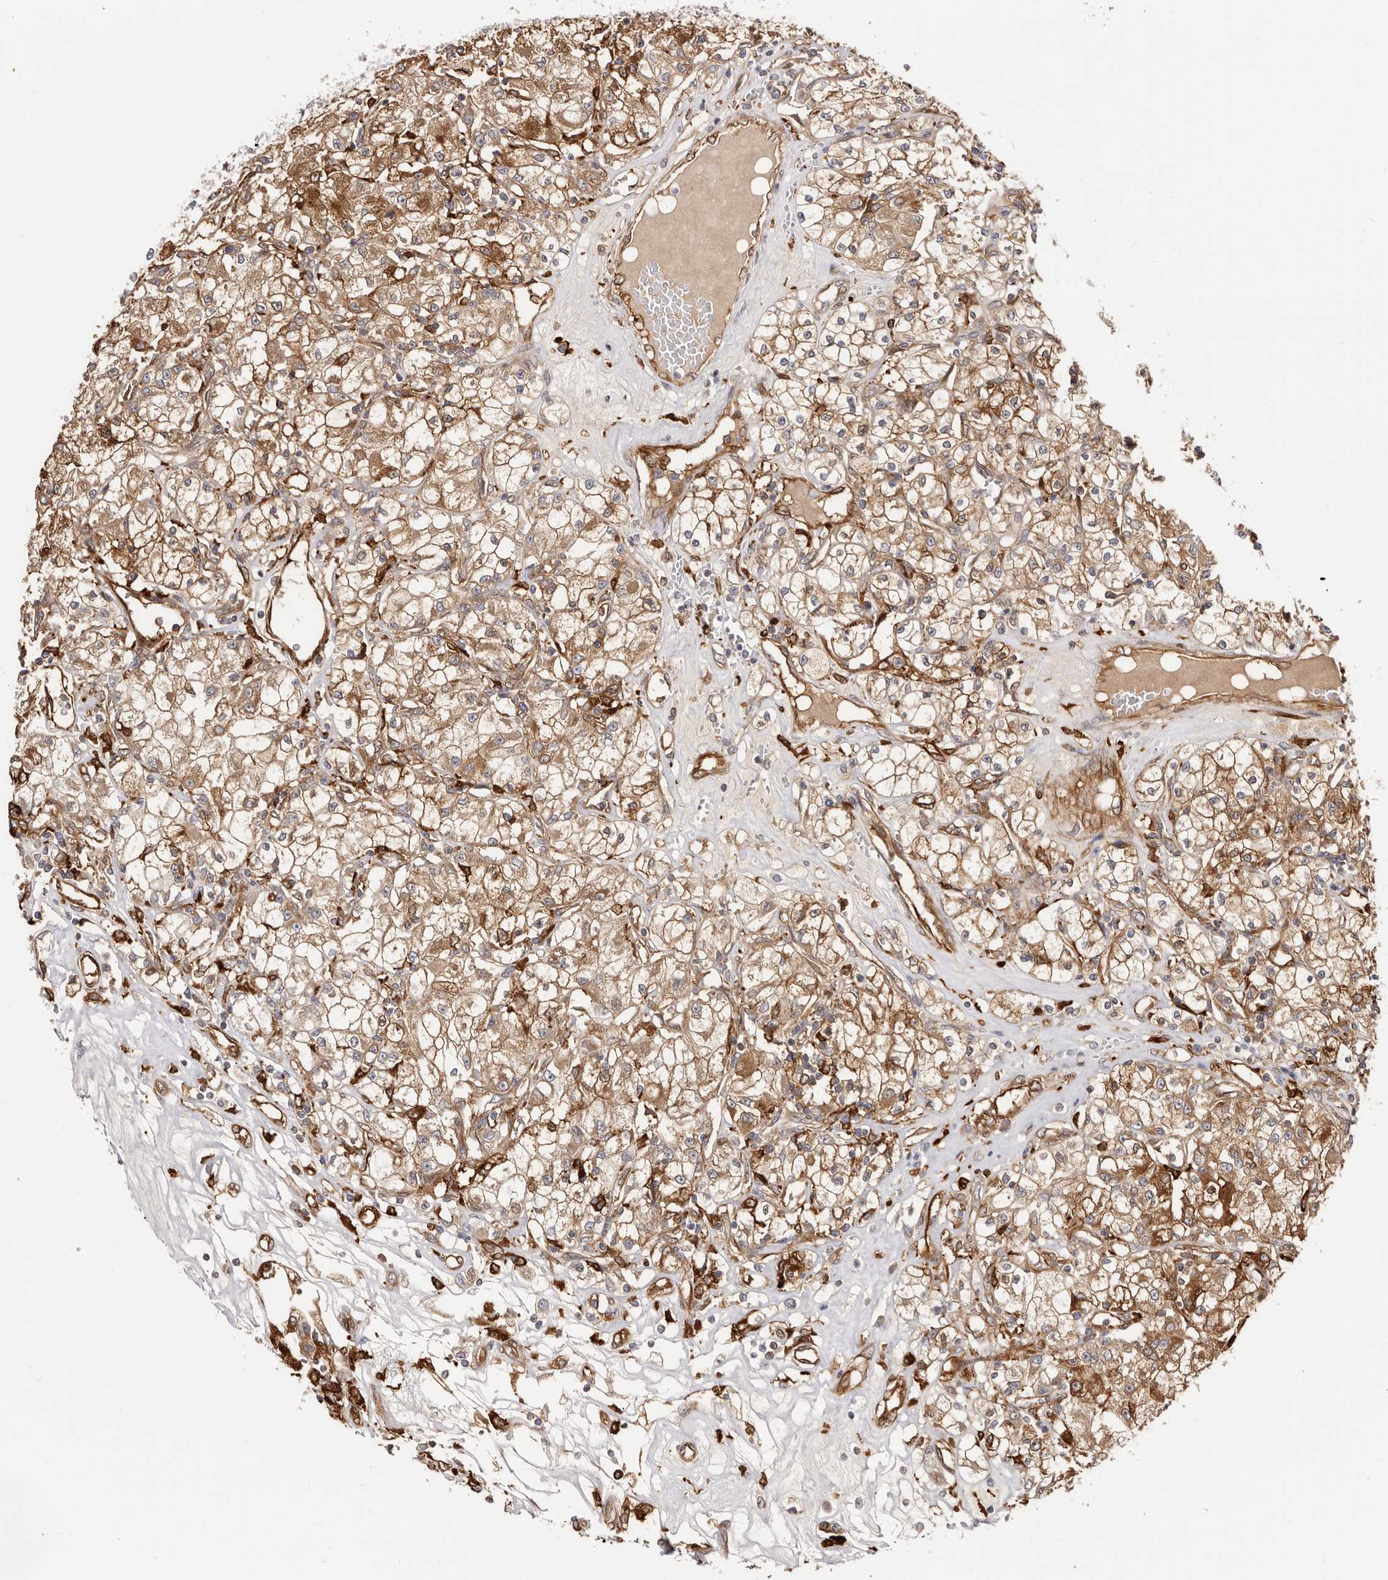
{"staining": {"intensity": "moderate", "quantity": ">75%", "location": "cytoplasmic/membranous"}, "tissue": "renal cancer", "cell_type": "Tumor cells", "image_type": "cancer", "snomed": [{"axis": "morphology", "description": "Adenocarcinoma, NOS"}, {"axis": "topography", "description": "Kidney"}], "caption": "Tumor cells demonstrate moderate cytoplasmic/membranous positivity in about >75% of cells in renal adenocarcinoma. Nuclei are stained in blue.", "gene": "LAP3", "patient": {"sex": "female", "age": 59}}